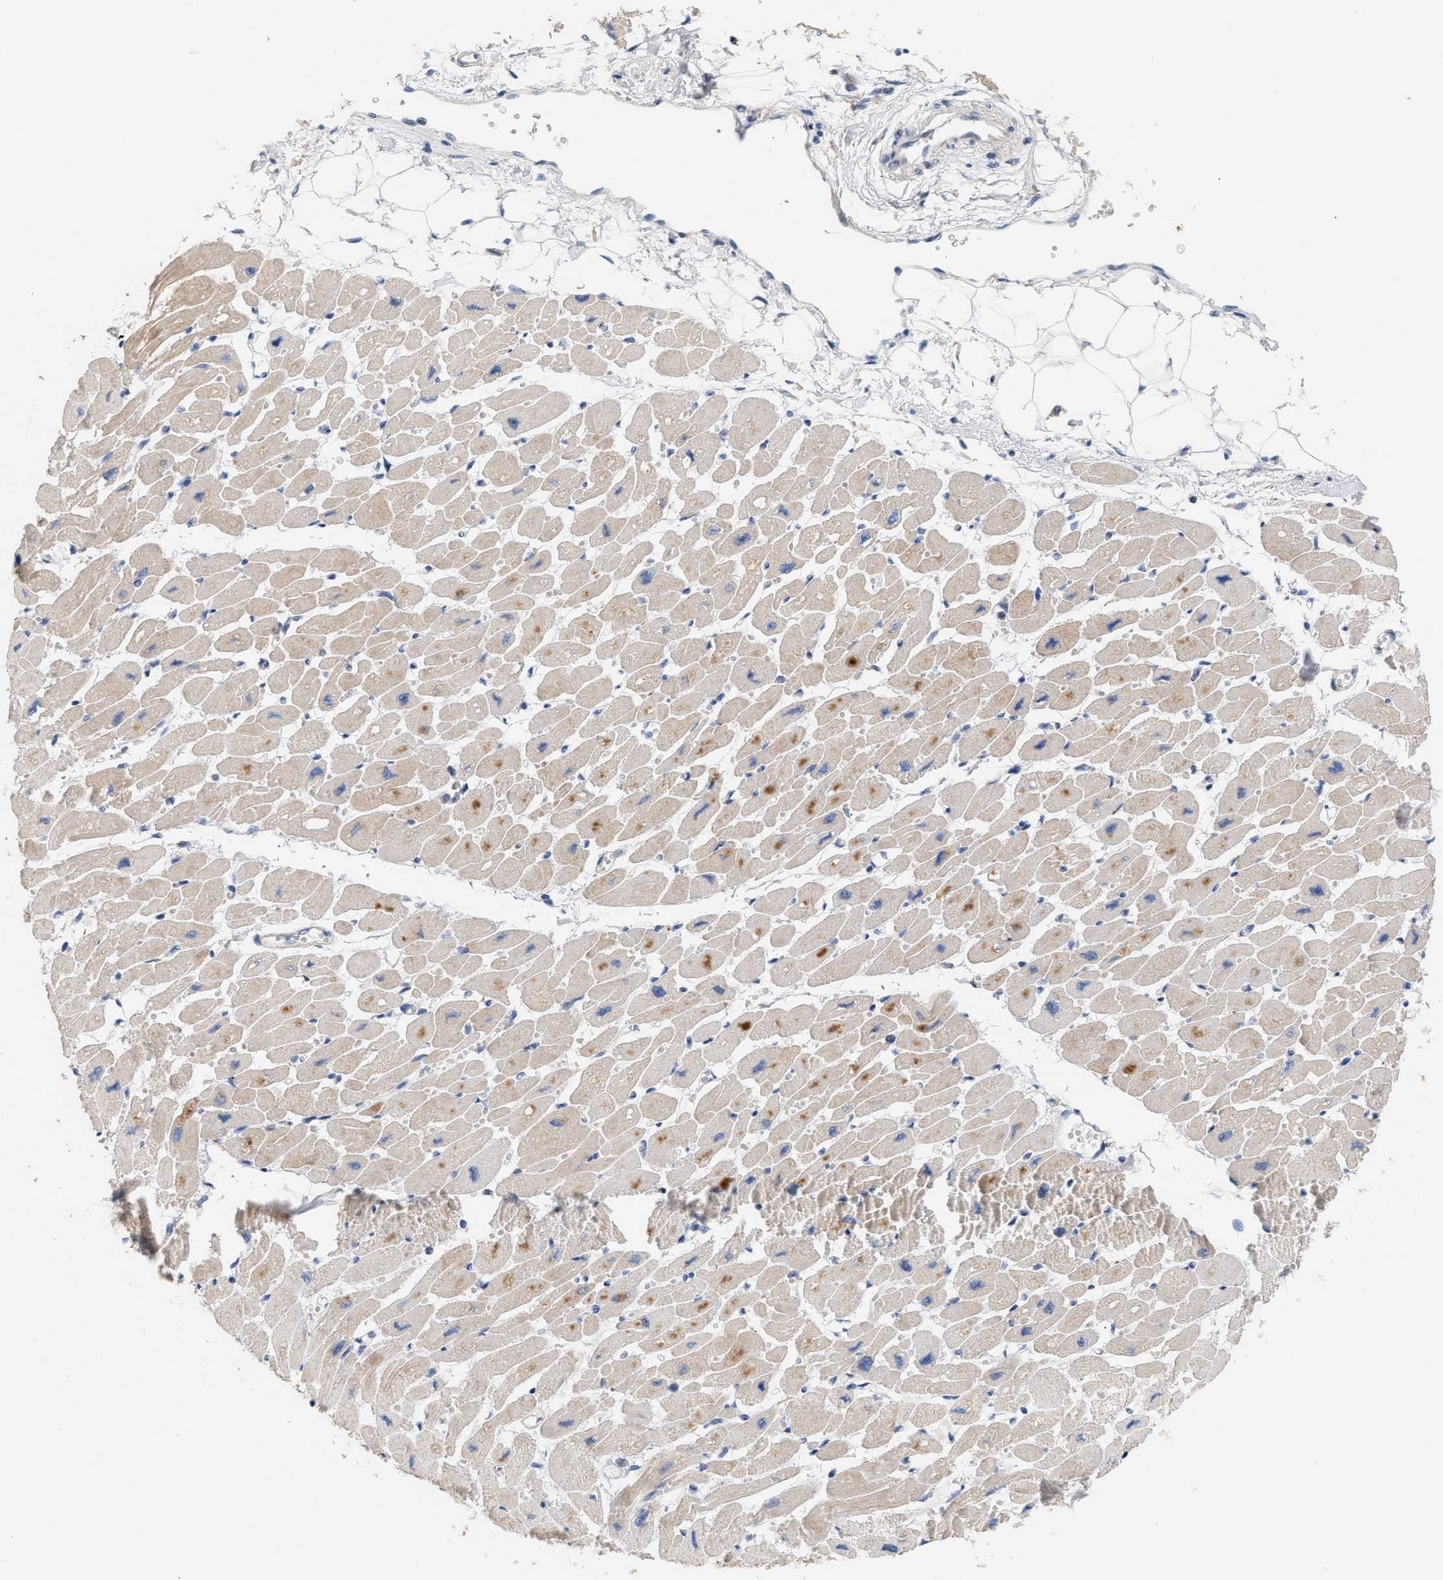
{"staining": {"intensity": "weak", "quantity": "25%-75%", "location": "cytoplasmic/membranous"}, "tissue": "heart muscle", "cell_type": "Cardiomyocytes", "image_type": "normal", "snomed": [{"axis": "morphology", "description": "Normal tissue, NOS"}, {"axis": "topography", "description": "Heart"}], "caption": "IHC (DAB) staining of normal heart muscle demonstrates weak cytoplasmic/membranous protein expression in approximately 25%-75% of cardiomyocytes.", "gene": "DBNL", "patient": {"sex": "female", "age": 54}}